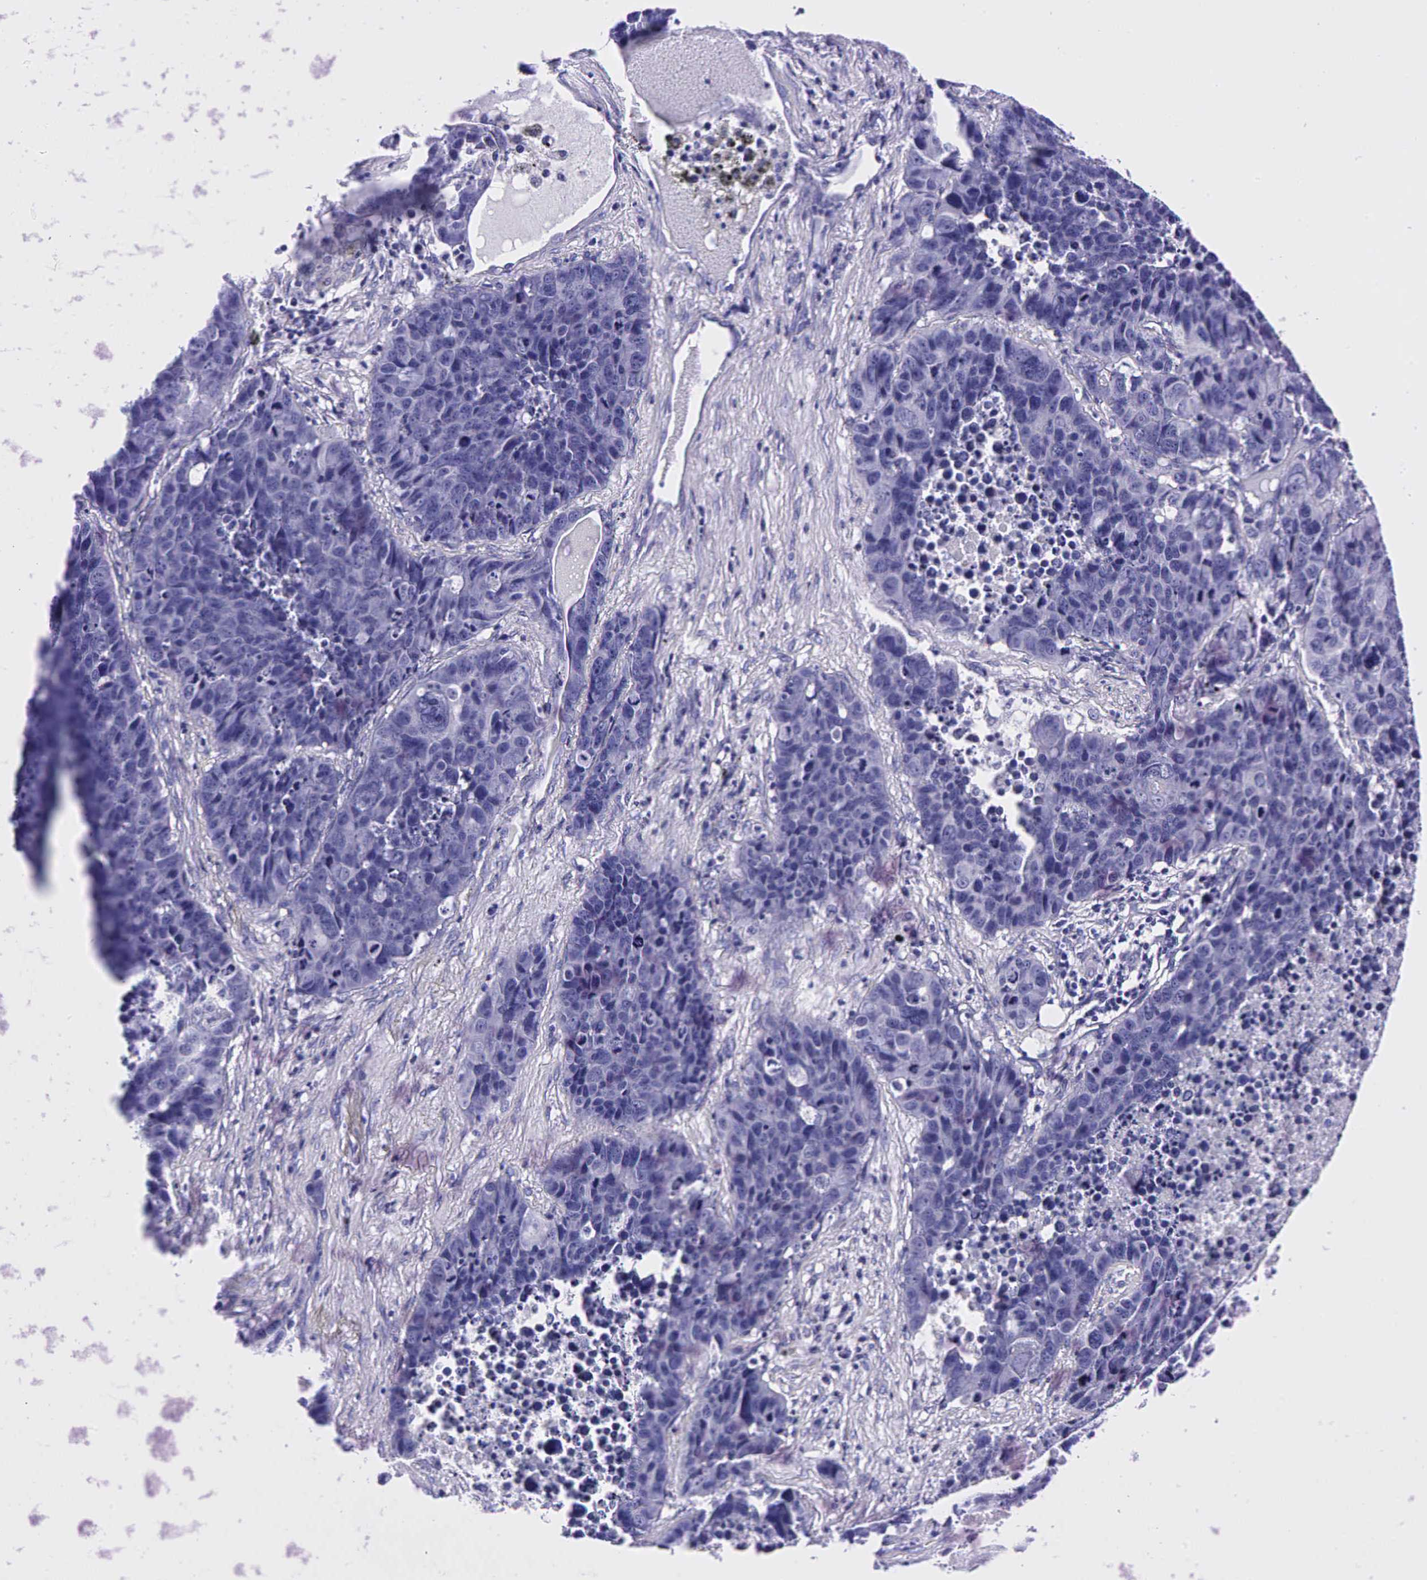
{"staining": {"intensity": "negative", "quantity": "none", "location": "none"}, "tissue": "lung cancer", "cell_type": "Tumor cells", "image_type": "cancer", "snomed": [{"axis": "morphology", "description": "Carcinoid, malignant, NOS"}, {"axis": "topography", "description": "Lung"}], "caption": "Tumor cells show no significant protein staining in lung cancer (malignant carcinoid). Nuclei are stained in blue.", "gene": "GCG", "patient": {"sex": "male", "age": 60}}